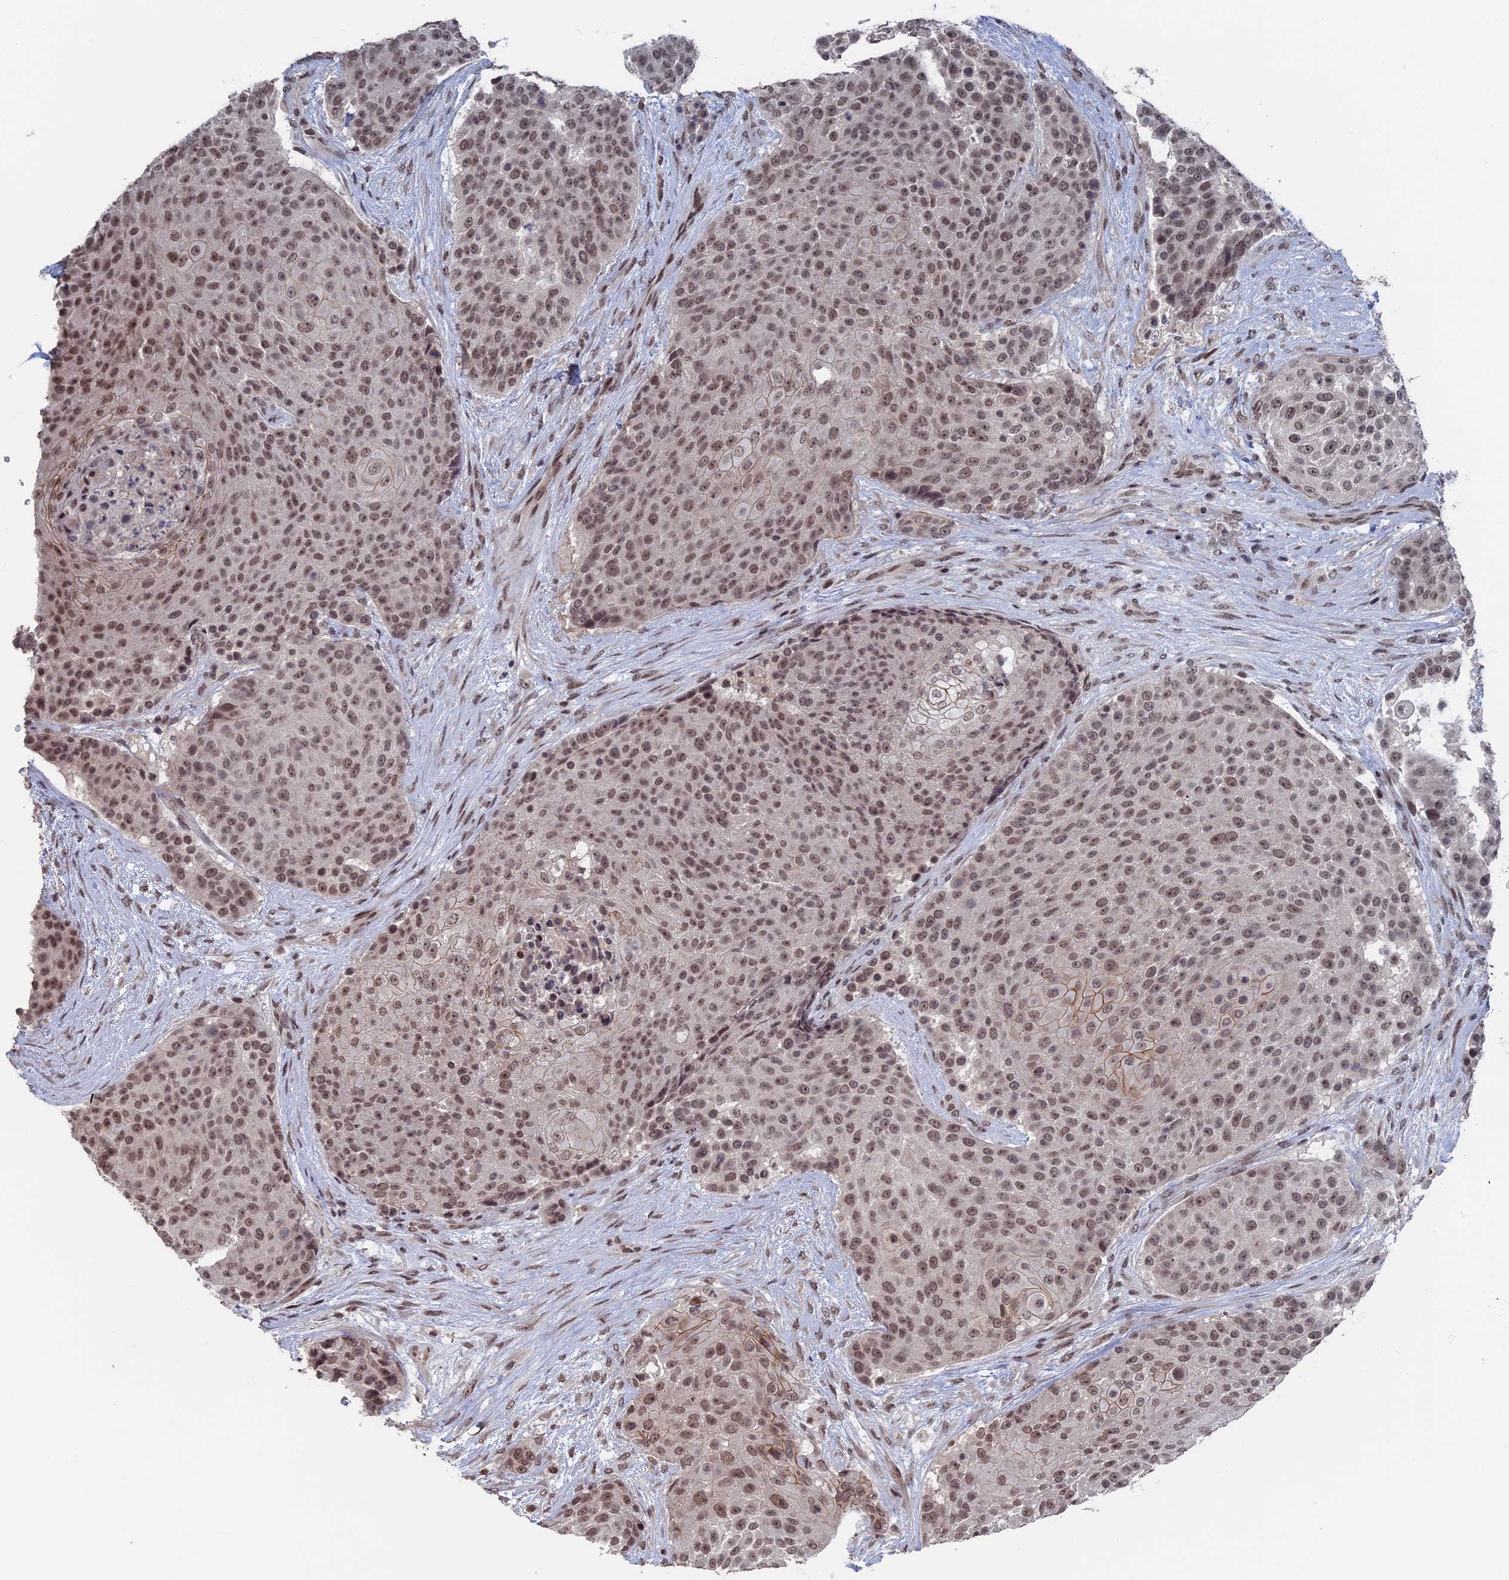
{"staining": {"intensity": "moderate", "quantity": ">75%", "location": "nuclear"}, "tissue": "urothelial cancer", "cell_type": "Tumor cells", "image_type": "cancer", "snomed": [{"axis": "morphology", "description": "Urothelial carcinoma, High grade"}, {"axis": "topography", "description": "Urinary bladder"}], "caption": "The histopathology image demonstrates staining of urothelial carcinoma (high-grade), revealing moderate nuclear protein positivity (brown color) within tumor cells.", "gene": "NR2C2AP", "patient": {"sex": "female", "age": 63}}